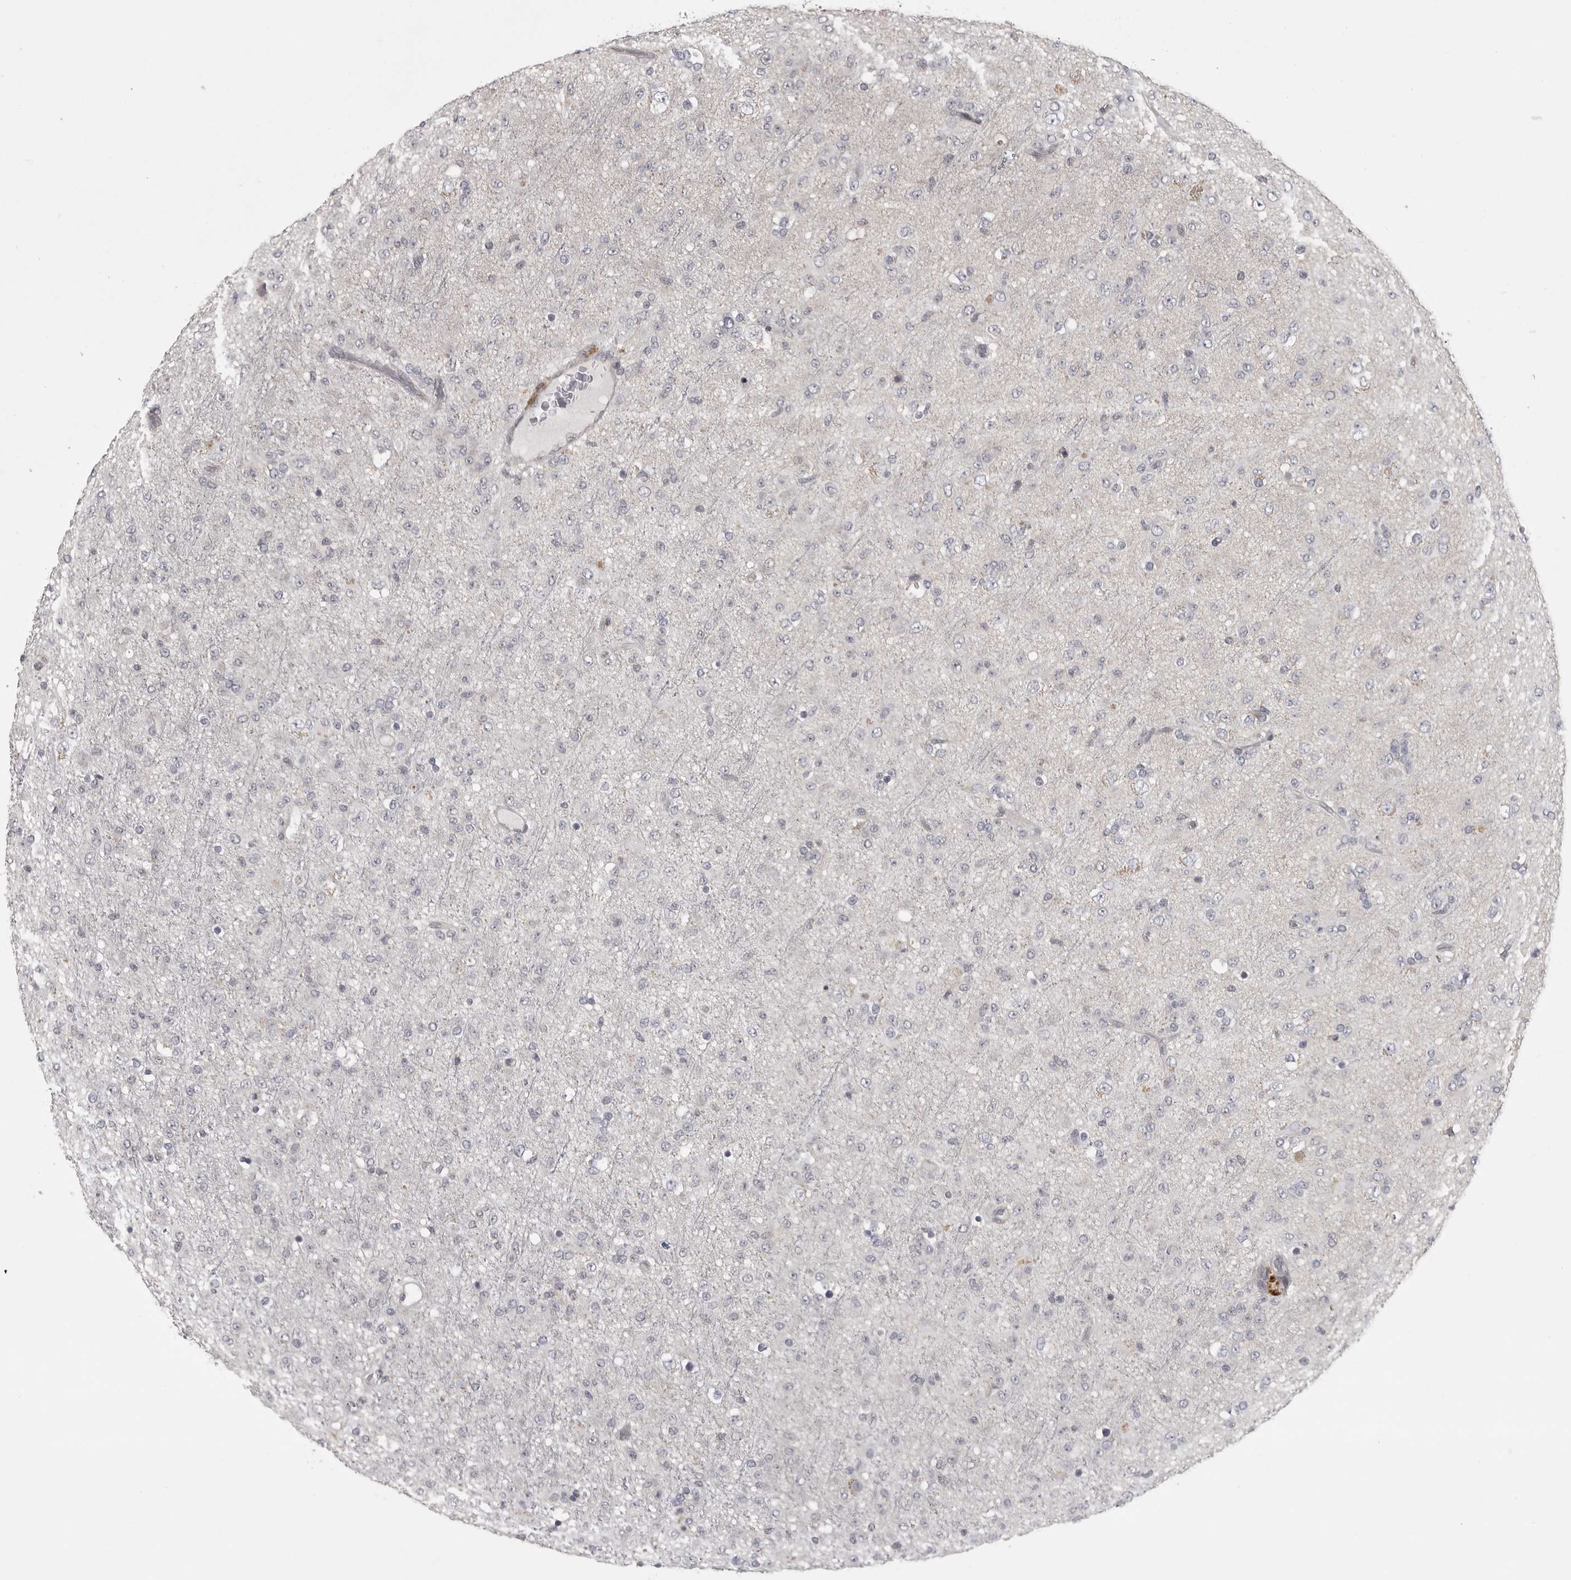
{"staining": {"intensity": "negative", "quantity": "none", "location": "none"}, "tissue": "glioma", "cell_type": "Tumor cells", "image_type": "cancer", "snomed": [{"axis": "morphology", "description": "Glioma, malignant, Low grade"}, {"axis": "topography", "description": "Brain"}], "caption": "Photomicrograph shows no protein expression in tumor cells of malignant glioma (low-grade) tissue.", "gene": "POLE2", "patient": {"sex": "male", "age": 65}}